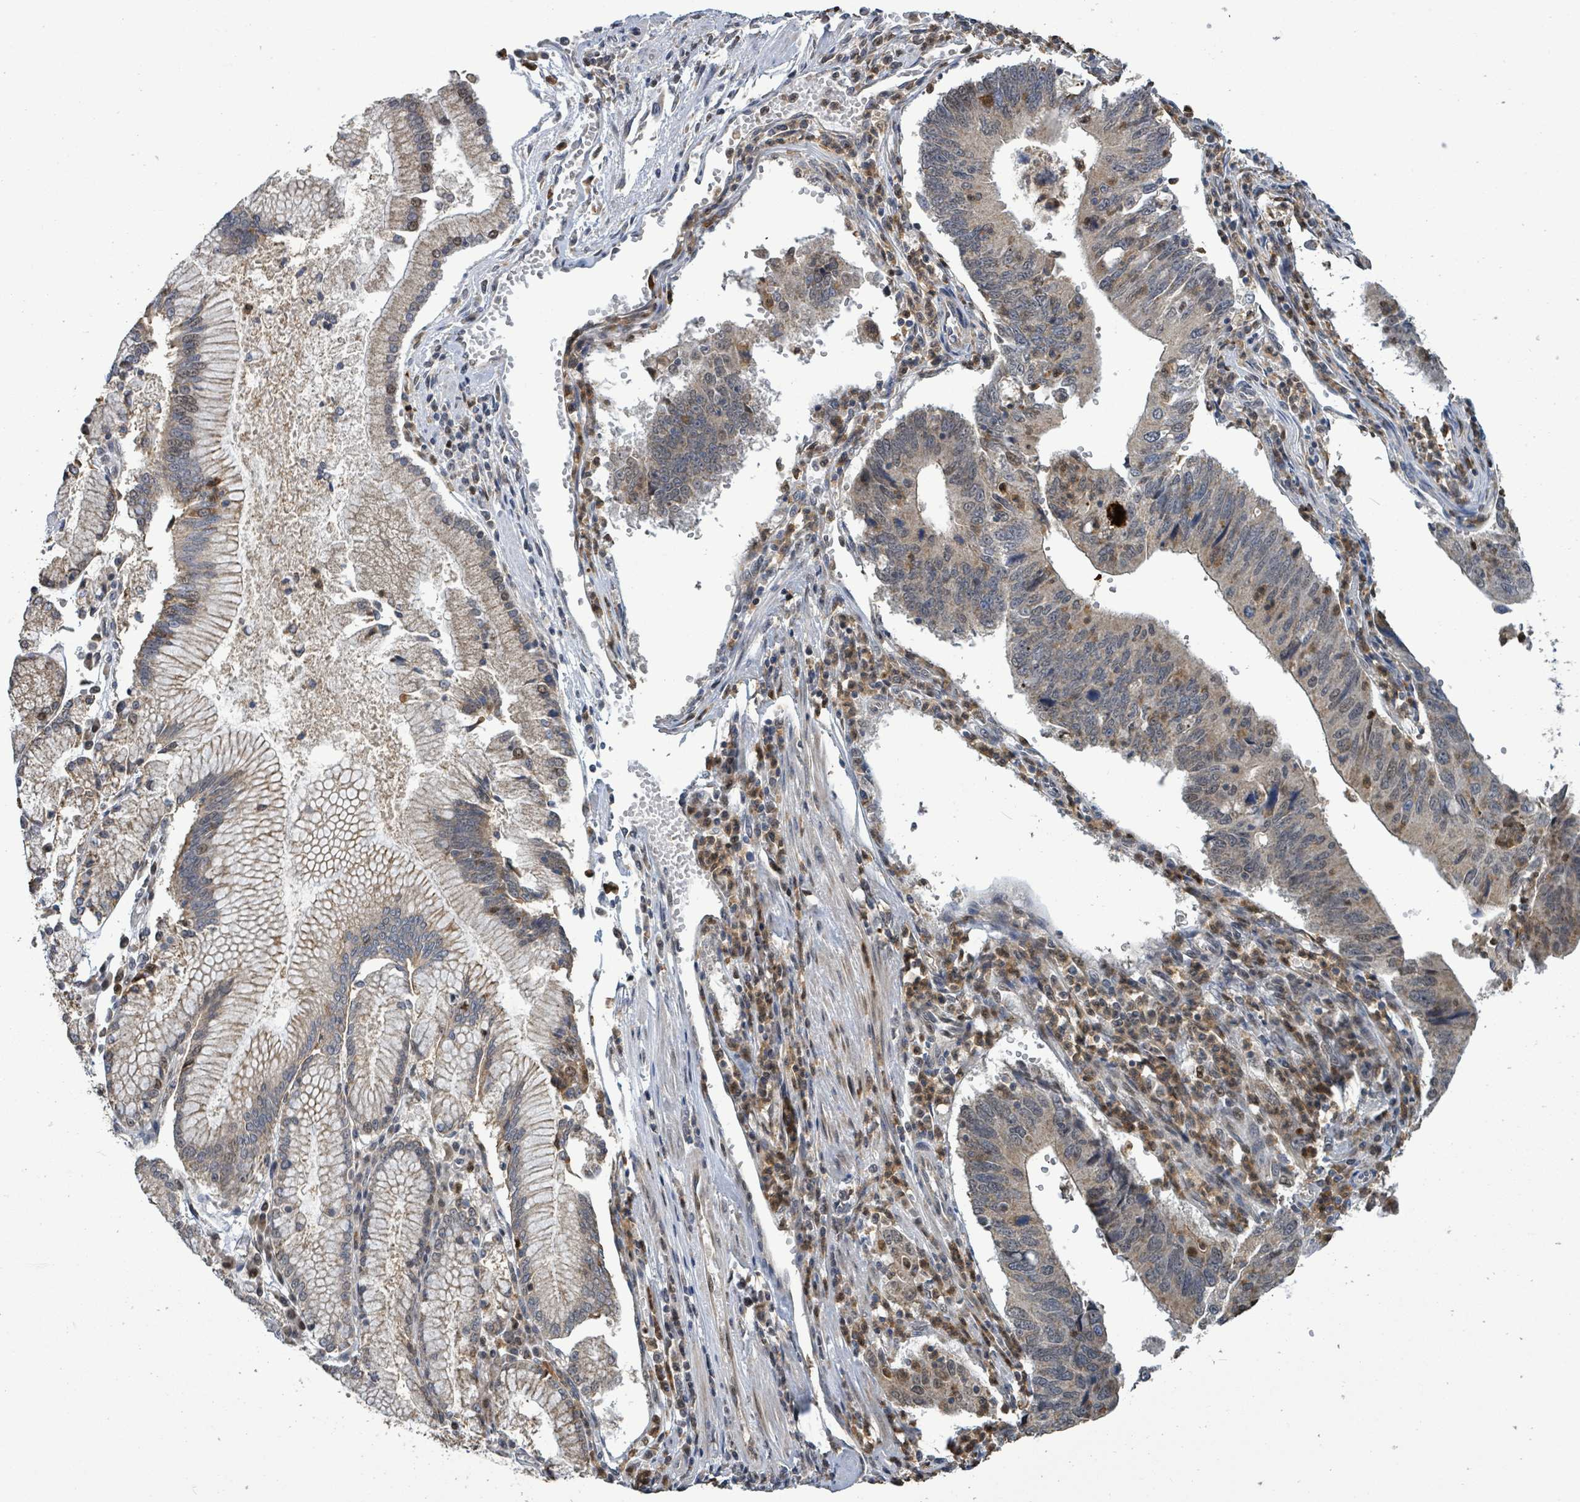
{"staining": {"intensity": "weak", "quantity": "25%-75%", "location": "cytoplasmic/membranous"}, "tissue": "stomach cancer", "cell_type": "Tumor cells", "image_type": "cancer", "snomed": [{"axis": "morphology", "description": "Adenocarcinoma, NOS"}, {"axis": "topography", "description": "Stomach"}], "caption": "Immunohistochemical staining of adenocarcinoma (stomach) reveals weak cytoplasmic/membranous protein expression in approximately 25%-75% of tumor cells.", "gene": "COQ6", "patient": {"sex": "male", "age": 59}}